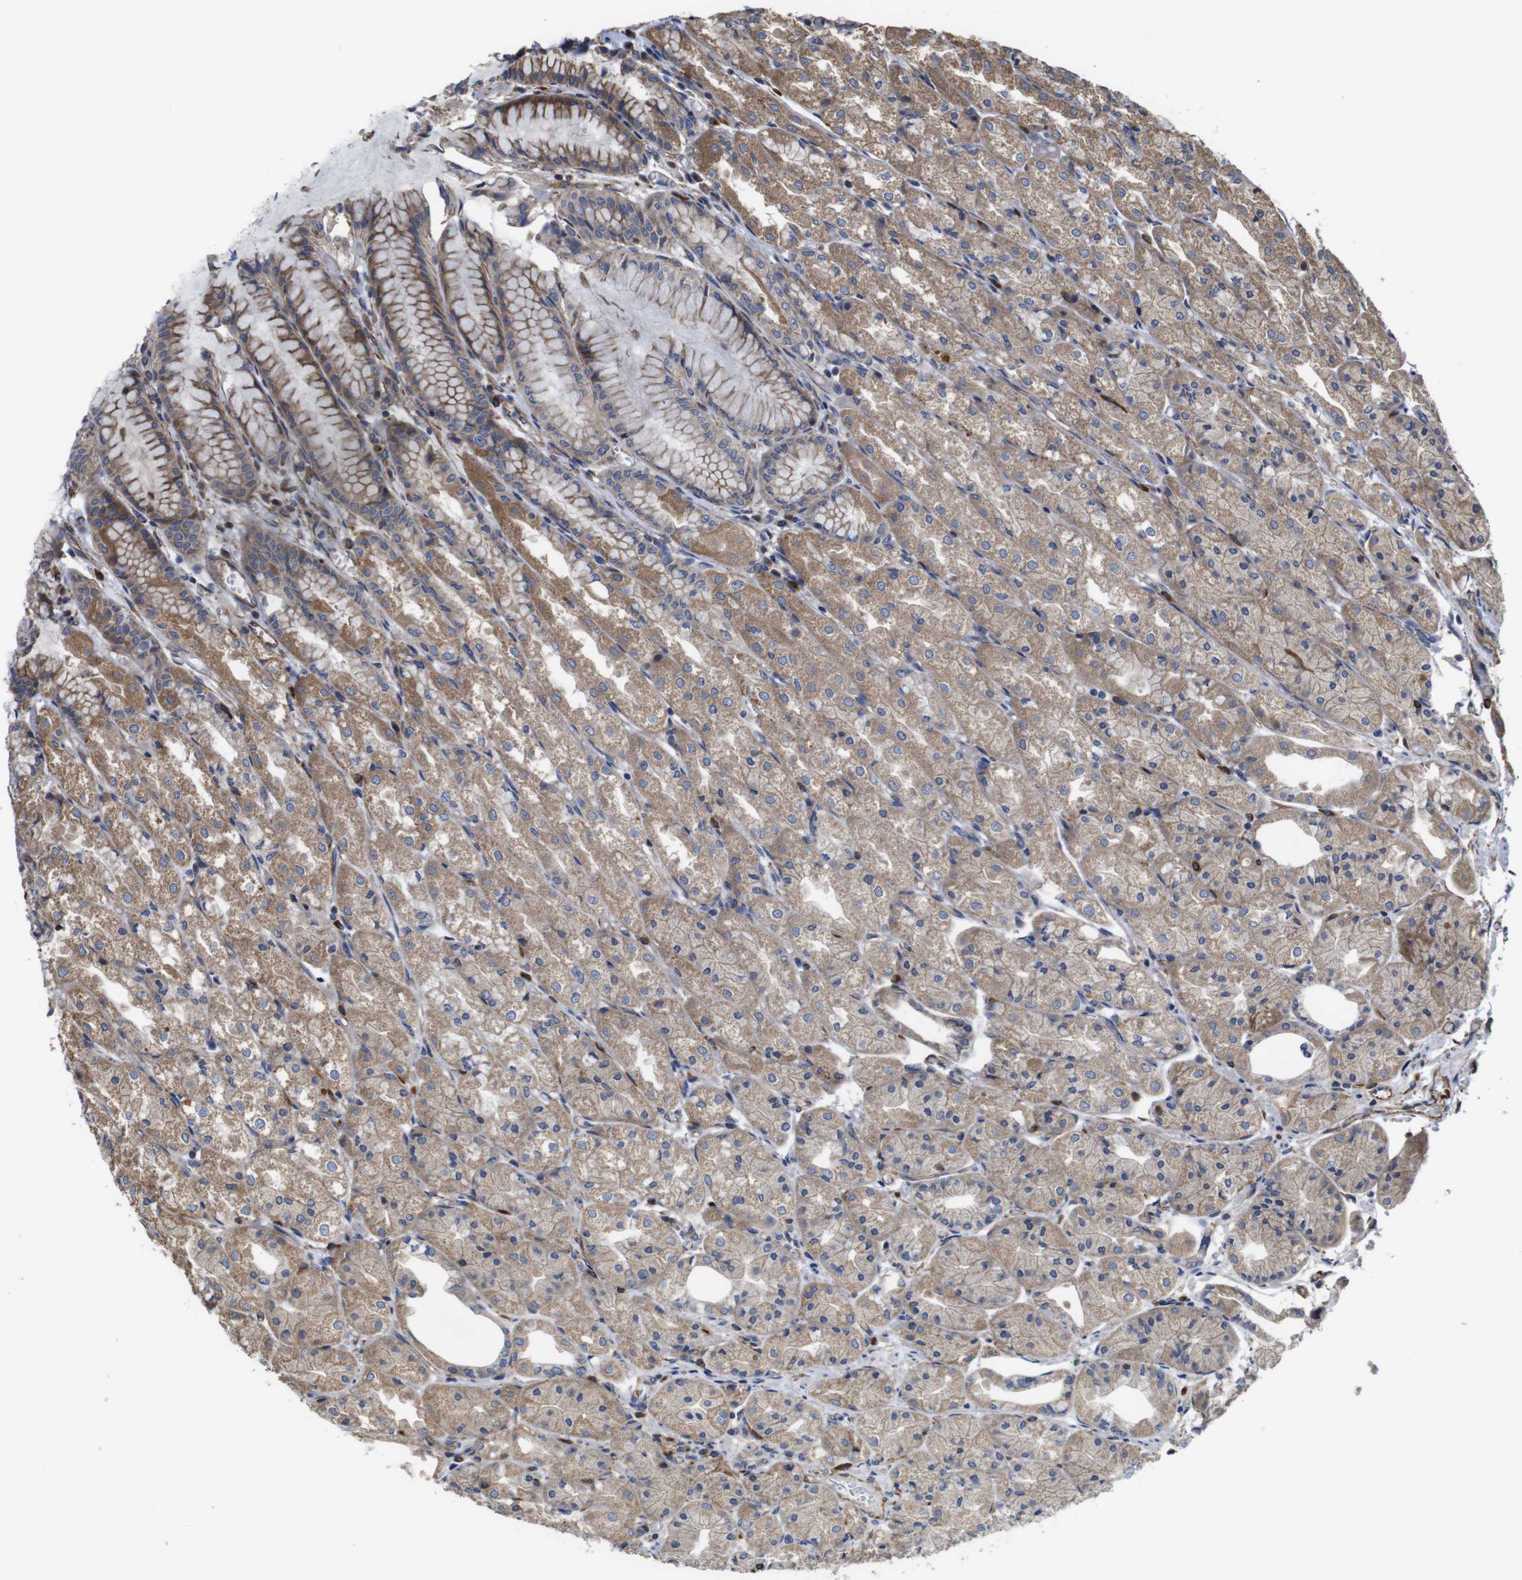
{"staining": {"intensity": "moderate", "quantity": ">75%", "location": "cytoplasmic/membranous"}, "tissue": "stomach", "cell_type": "Glandular cells", "image_type": "normal", "snomed": [{"axis": "morphology", "description": "Normal tissue, NOS"}, {"axis": "topography", "description": "Stomach, upper"}], "caption": "IHC (DAB (3,3'-diaminobenzidine)) staining of unremarkable stomach displays moderate cytoplasmic/membranous protein positivity in about >75% of glandular cells. The protein is shown in brown color, while the nuclei are stained blue.", "gene": "POMK", "patient": {"sex": "male", "age": 72}}